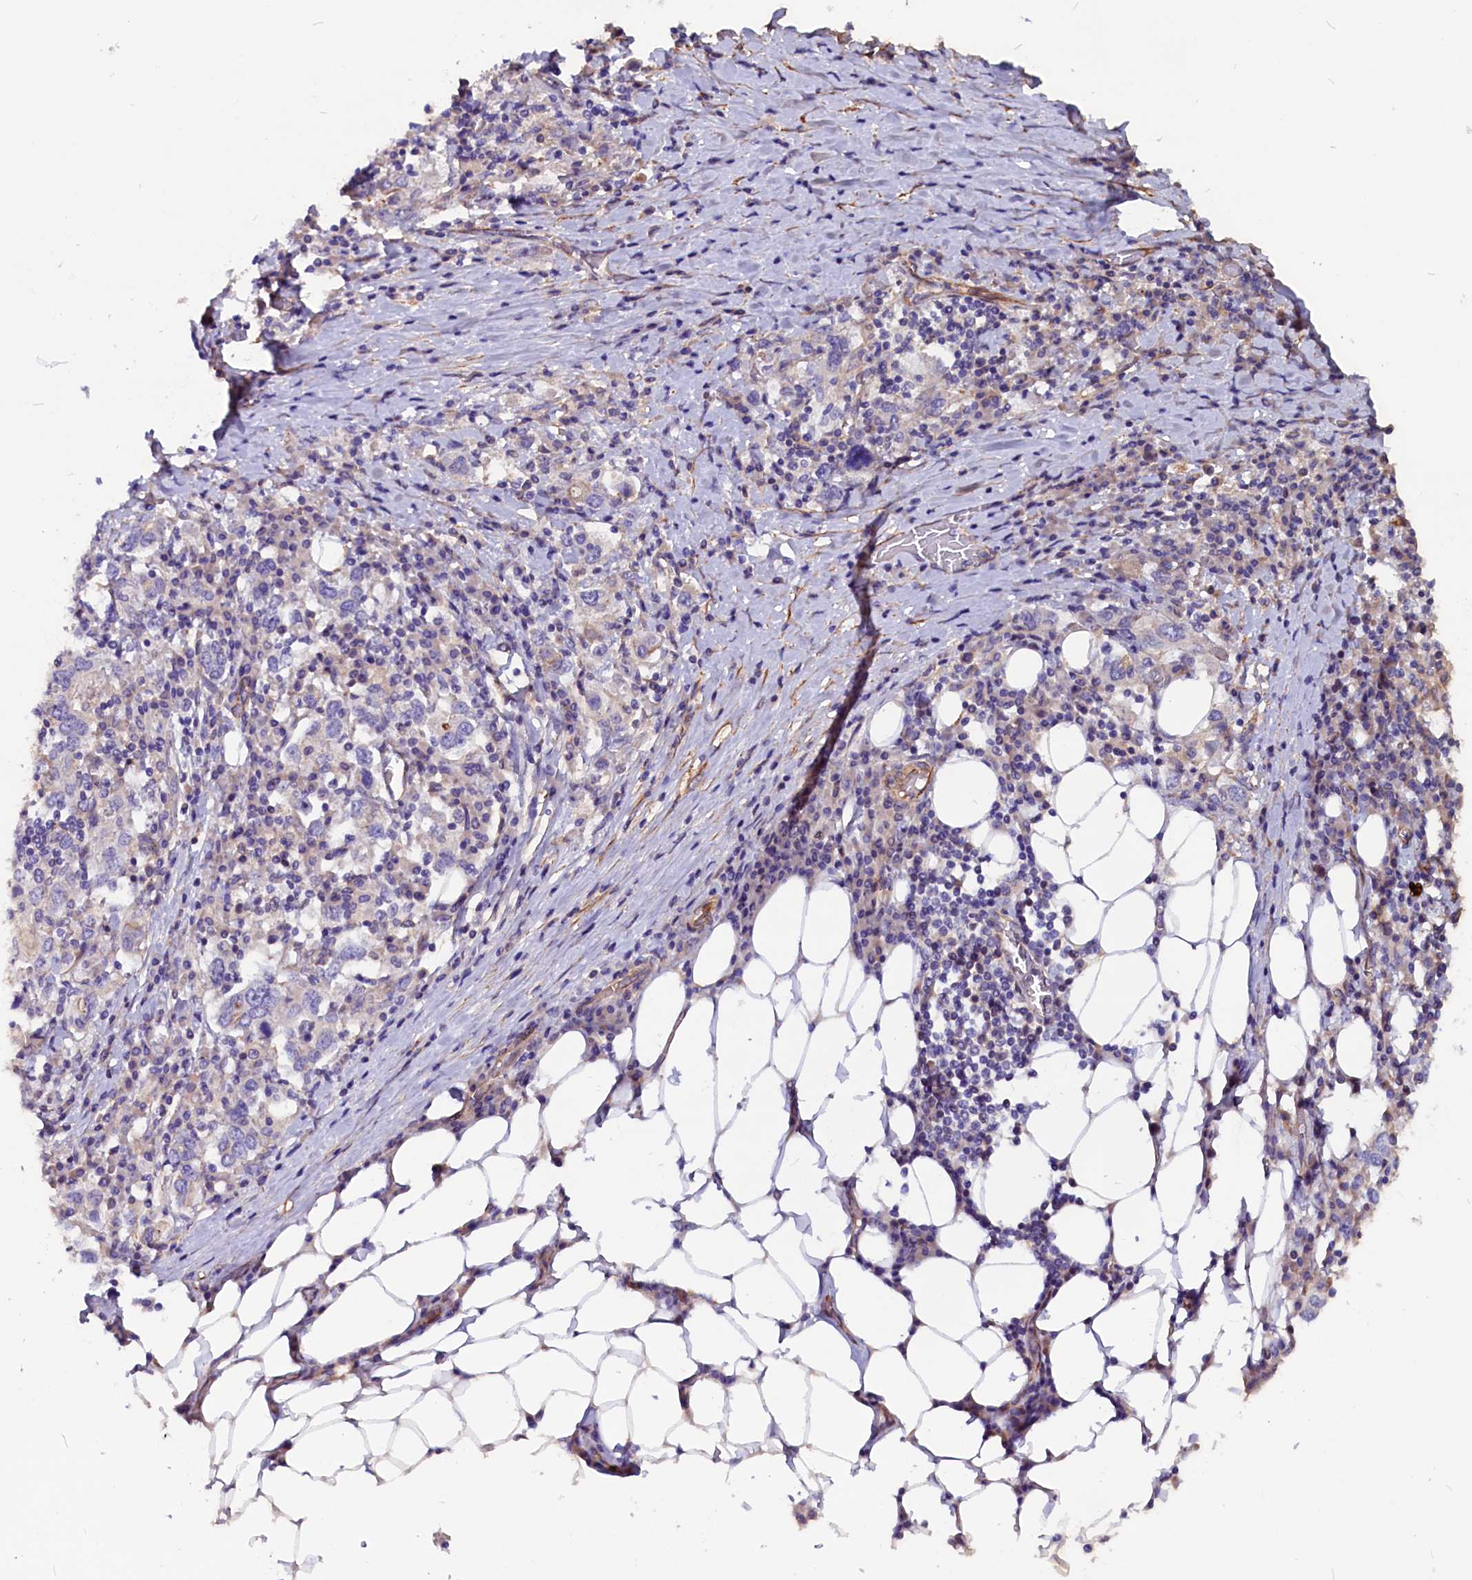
{"staining": {"intensity": "negative", "quantity": "none", "location": "none"}, "tissue": "stomach cancer", "cell_type": "Tumor cells", "image_type": "cancer", "snomed": [{"axis": "morphology", "description": "Adenocarcinoma, NOS"}, {"axis": "topography", "description": "Stomach, upper"}, {"axis": "topography", "description": "Stomach"}], "caption": "A micrograph of human adenocarcinoma (stomach) is negative for staining in tumor cells.", "gene": "ZNF749", "patient": {"sex": "male", "age": 62}}